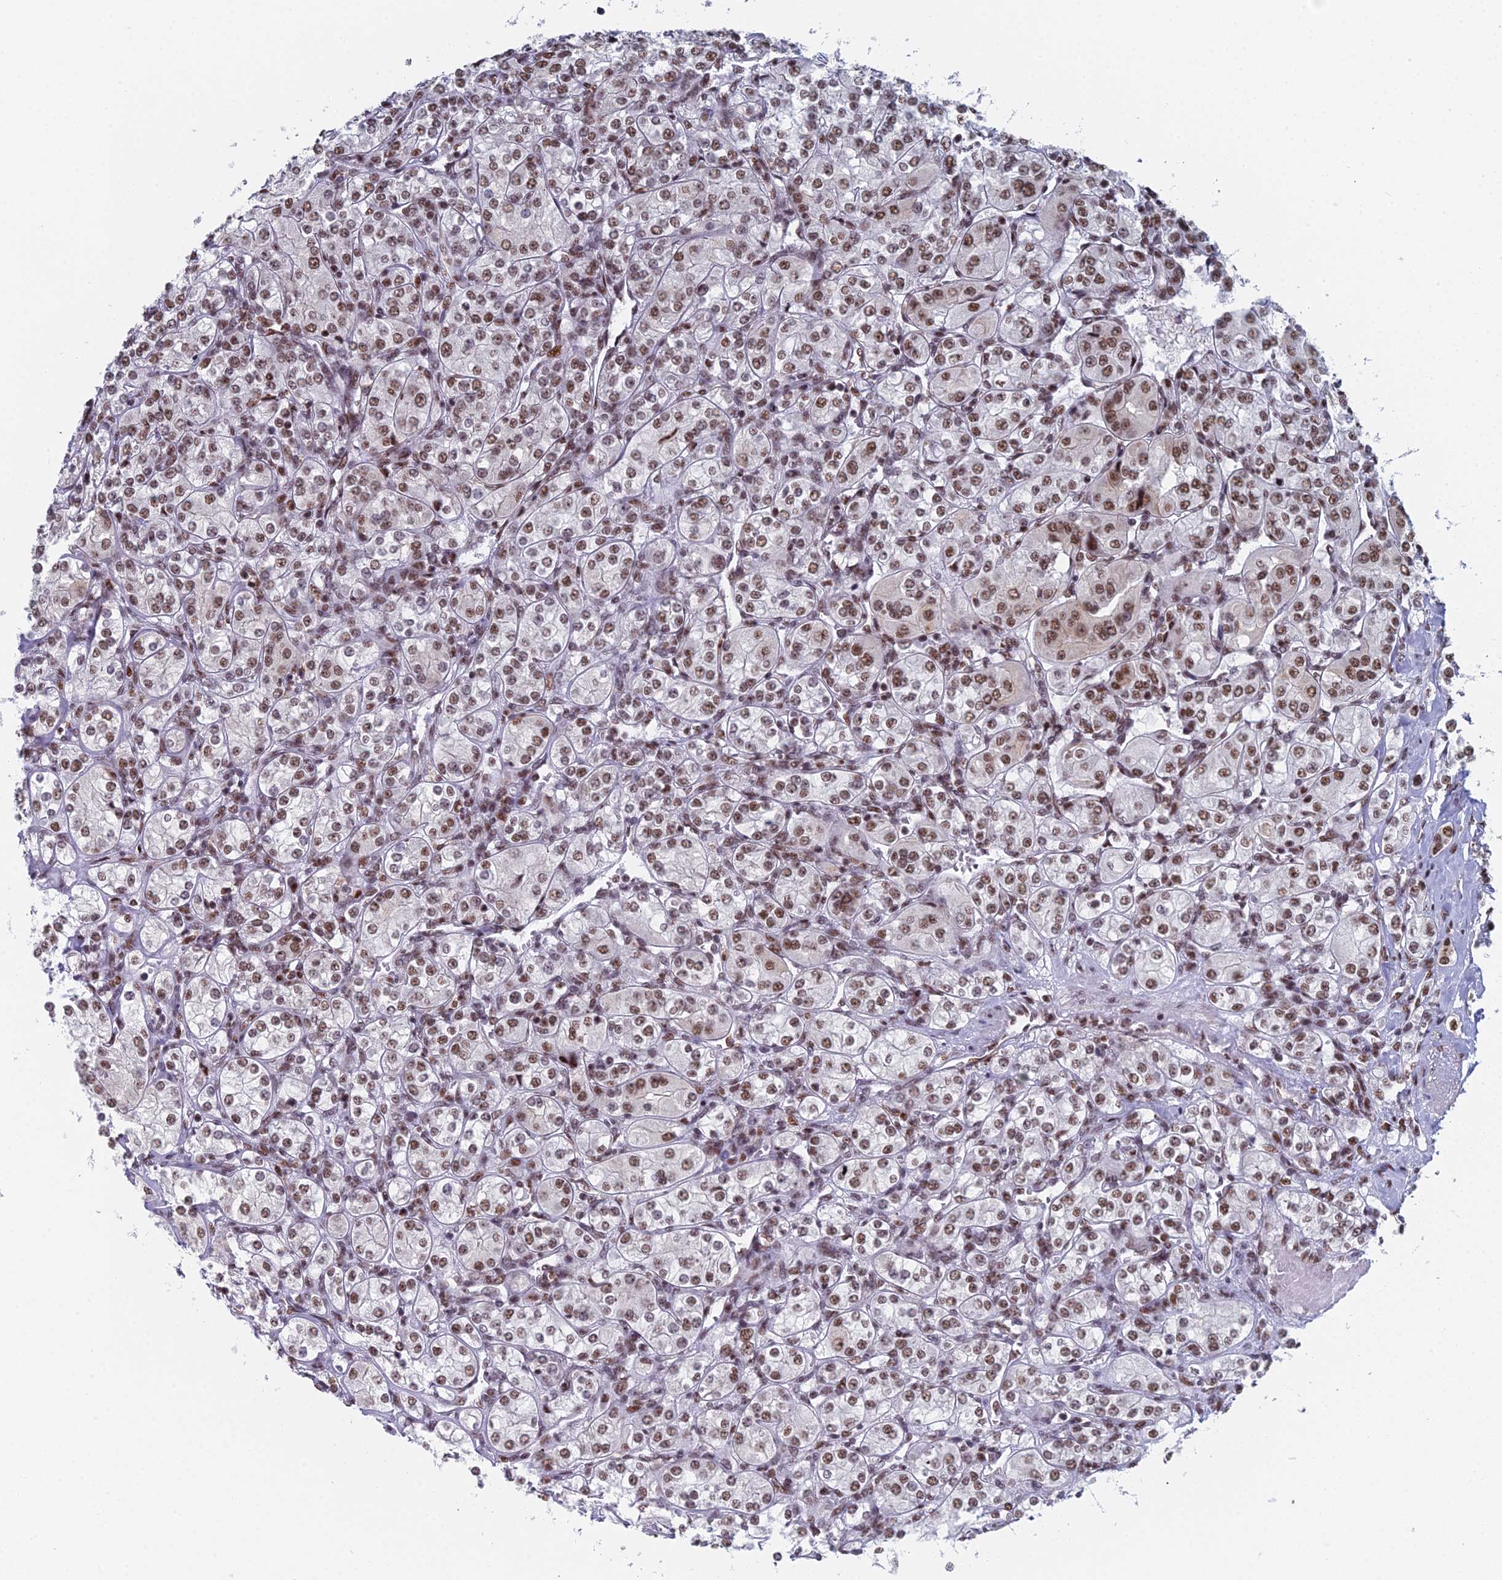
{"staining": {"intensity": "moderate", "quantity": ">75%", "location": "nuclear"}, "tissue": "renal cancer", "cell_type": "Tumor cells", "image_type": "cancer", "snomed": [{"axis": "morphology", "description": "Adenocarcinoma, NOS"}, {"axis": "topography", "description": "Kidney"}], "caption": "Immunohistochemical staining of human renal cancer reveals medium levels of moderate nuclear staining in approximately >75% of tumor cells.", "gene": "SF3B3", "patient": {"sex": "male", "age": 77}}